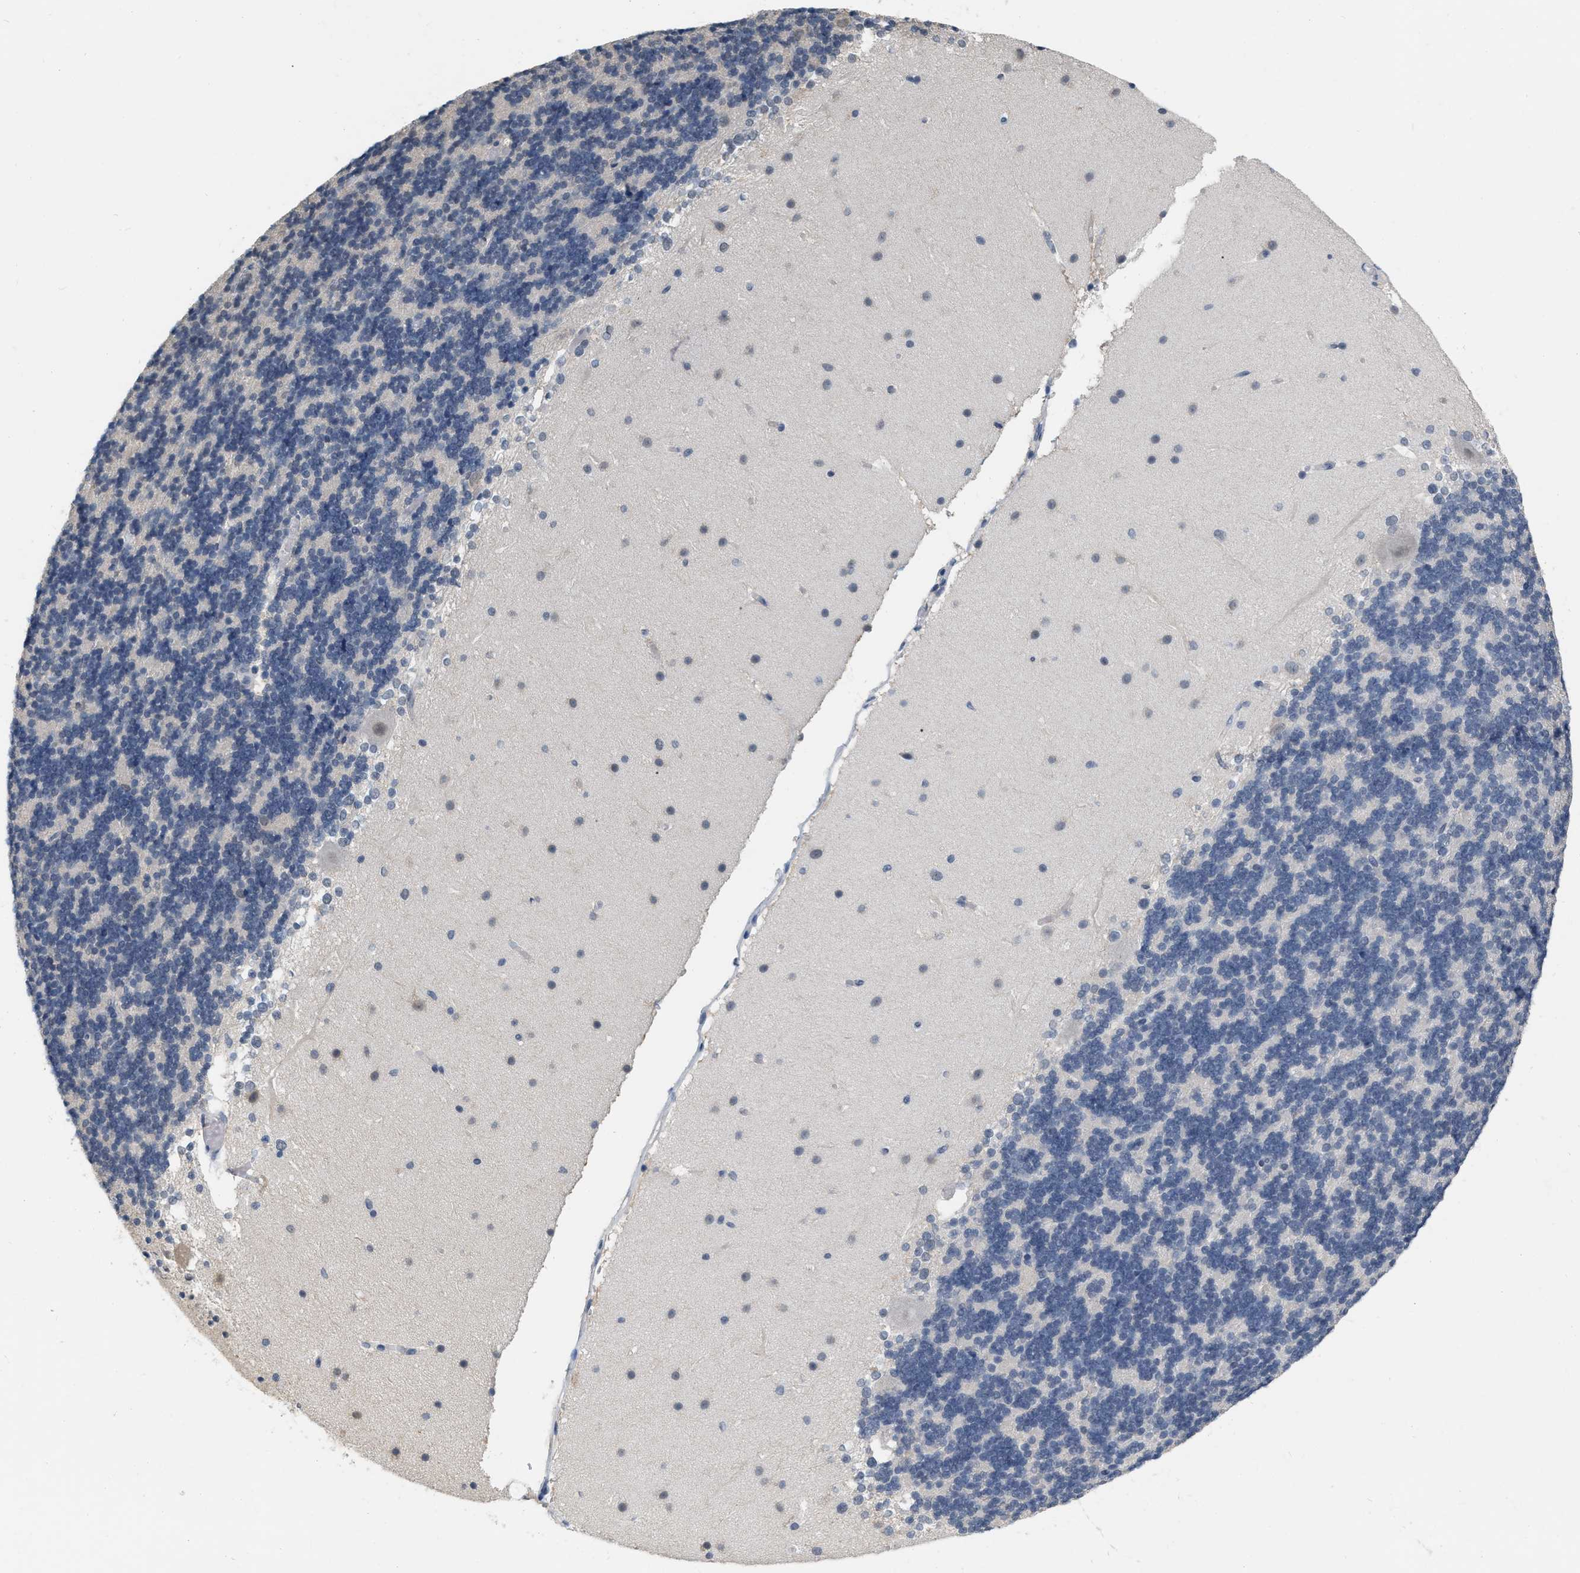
{"staining": {"intensity": "negative", "quantity": "none", "location": "none"}, "tissue": "cerebellum", "cell_type": "Cells in granular layer", "image_type": "normal", "snomed": [{"axis": "morphology", "description": "Normal tissue, NOS"}, {"axis": "topography", "description": "Cerebellum"}], "caption": "IHC image of unremarkable cerebellum: human cerebellum stained with DAB (3,3'-diaminobenzidine) demonstrates no significant protein expression in cells in granular layer. (Brightfield microscopy of DAB (3,3'-diaminobenzidine) IHC at high magnification).", "gene": "RUVBL1", "patient": {"sex": "female", "age": 19}}